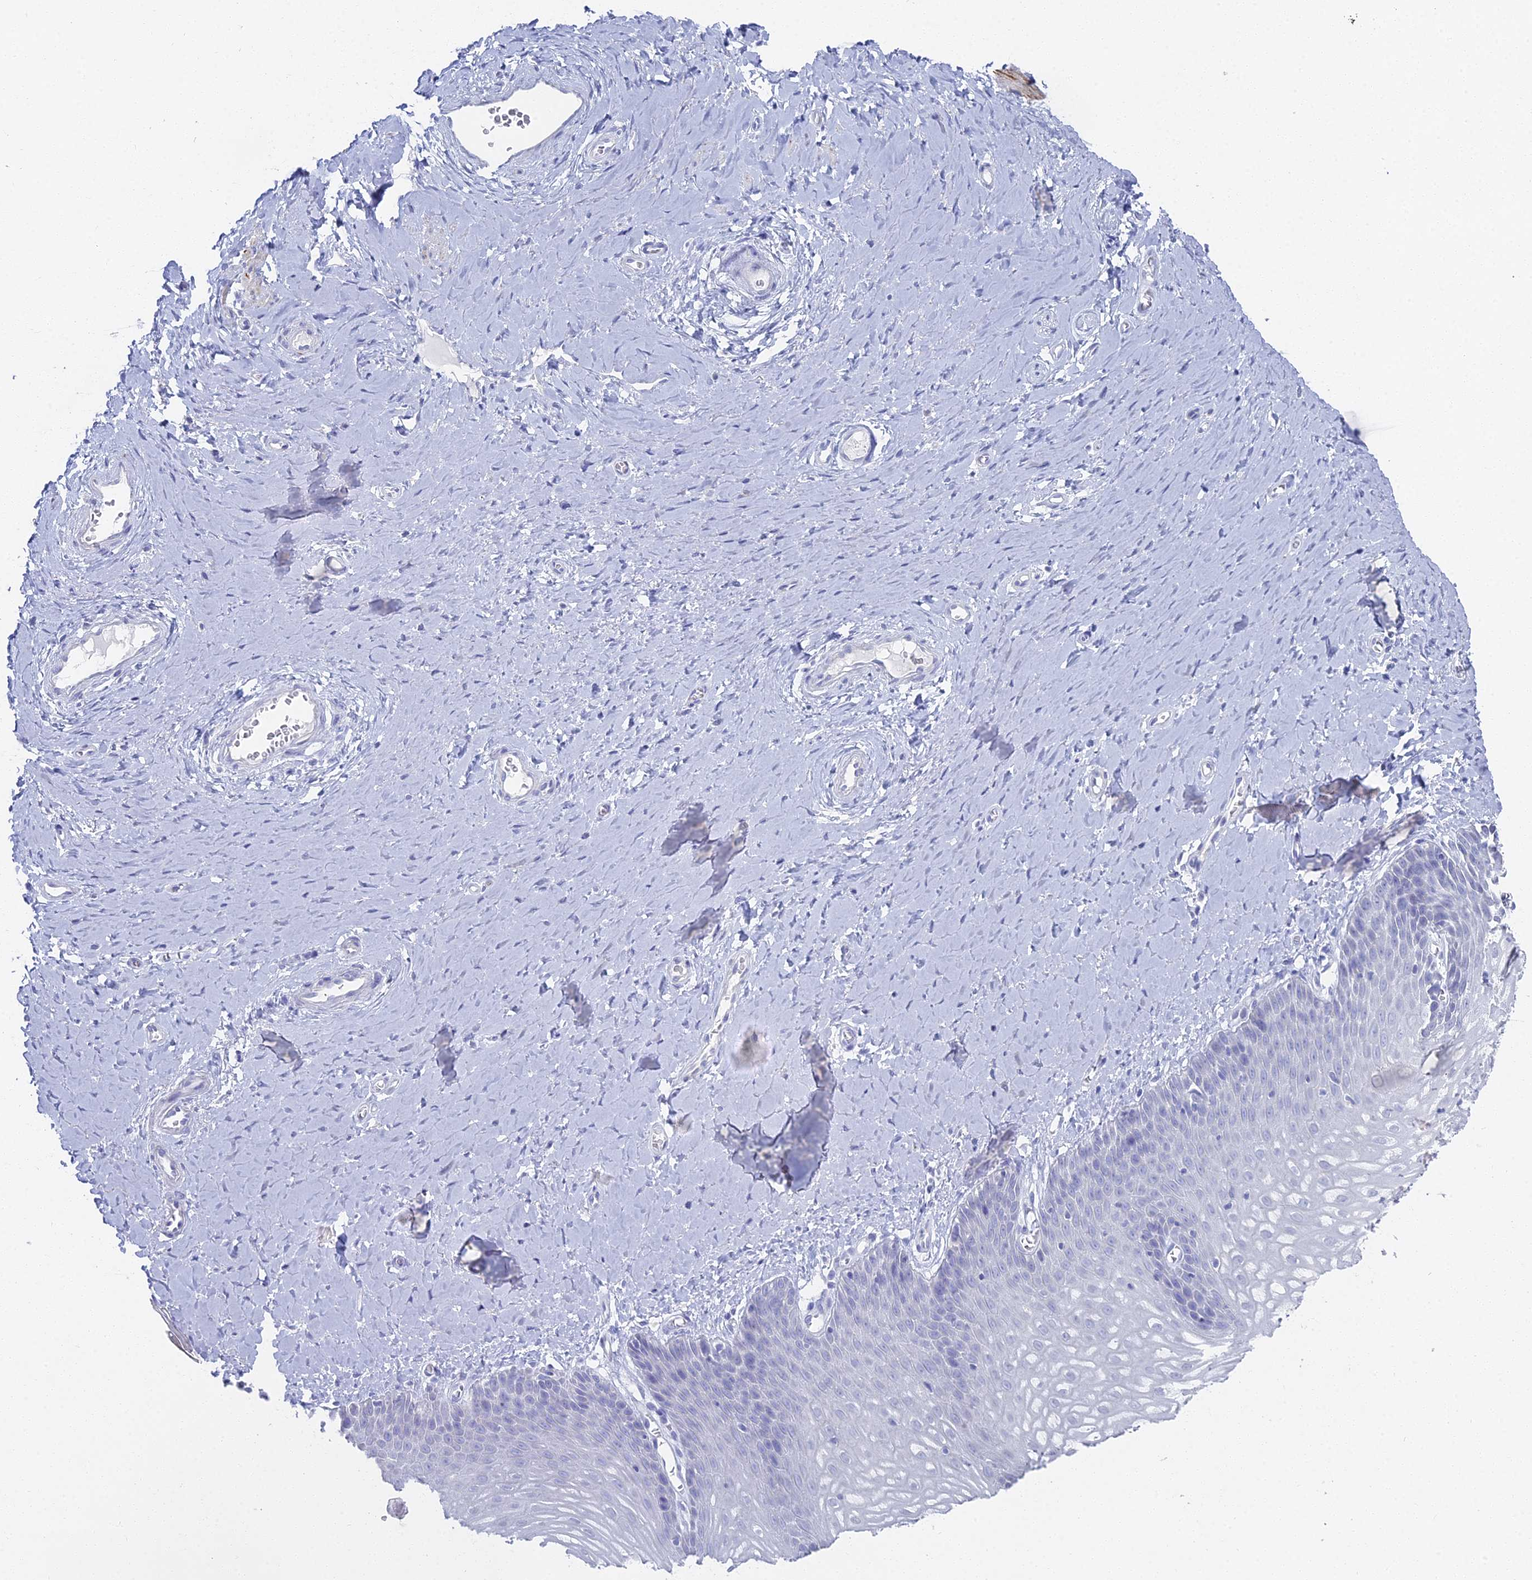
{"staining": {"intensity": "negative", "quantity": "none", "location": "none"}, "tissue": "vagina", "cell_type": "Squamous epithelial cells", "image_type": "normal", "snomed": [{"axis": "morphology", "description": "Normal tissue, NOS"}, {"axis": "topography", "description": "Vagina"}], "caption": "A high-resolution micrograph shows immunohistochemistry staining of normal vagina, which reveals no significant staining in squamous epithelial cells. (DAB (3,3'-diaminobenzidine) immunohistochemistry visualized using brightfield microscopy, high magnification).", "gene": "ALPP", "patient": {"sex": "female", "age": 65}}